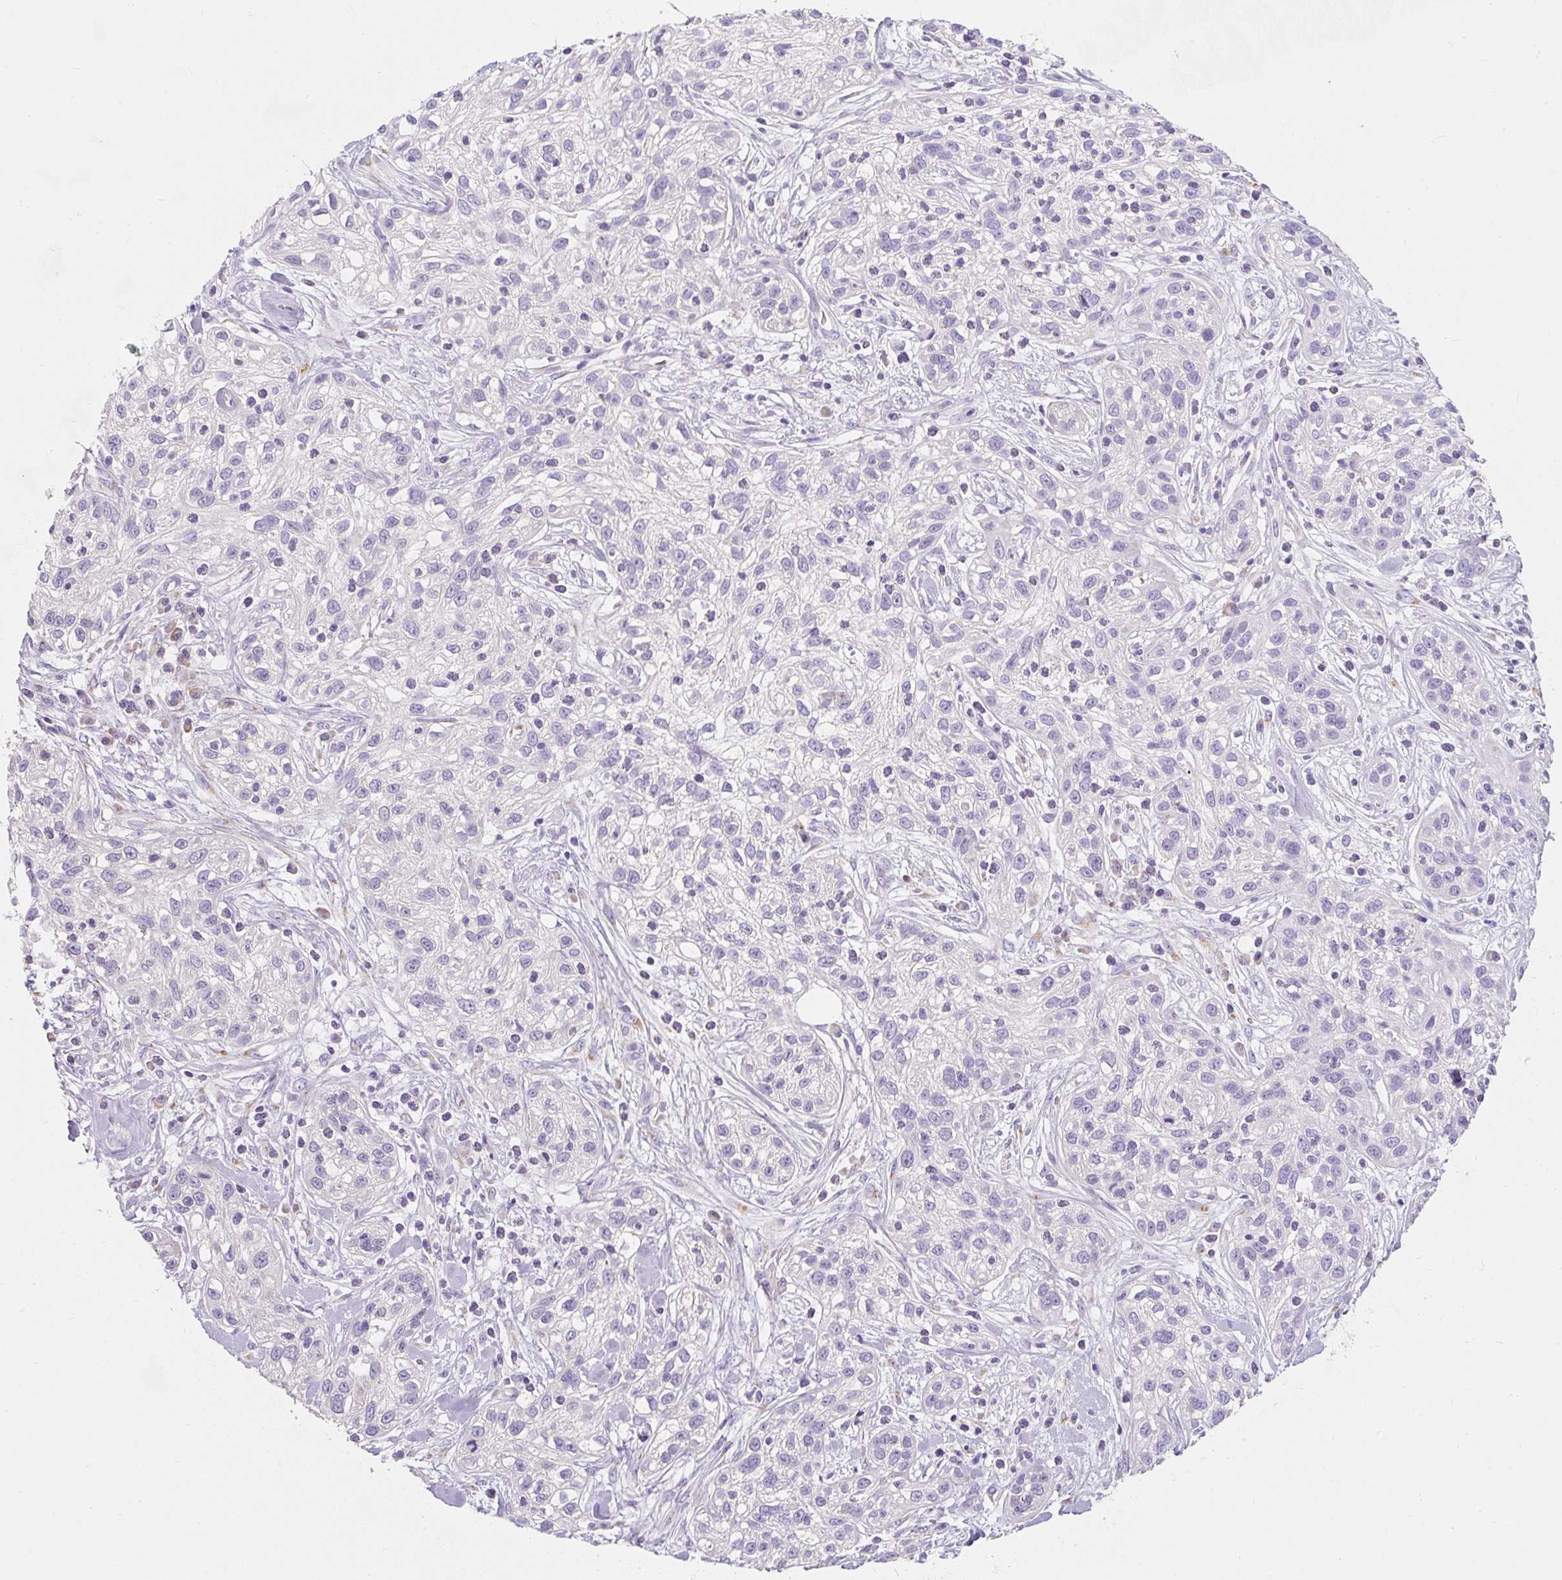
{"staining": {"intensity": "negative", "quantity": "none", "location": "none"}, "tissue": "skin cancer", "cell_type": "Tumor cells", "image_type": "cancer", "snomed": [{"axis": "morphology", "description": "Squamous cell carcinoma, NOS"}, {"axis": "topography", "description": "Skin"}], "caption": "Immunohistochemical staining of skin cancer reveals no significant staining in tumor cells.", "gene": "DTX4", "patient": {"sex": "male", "age": 82}}